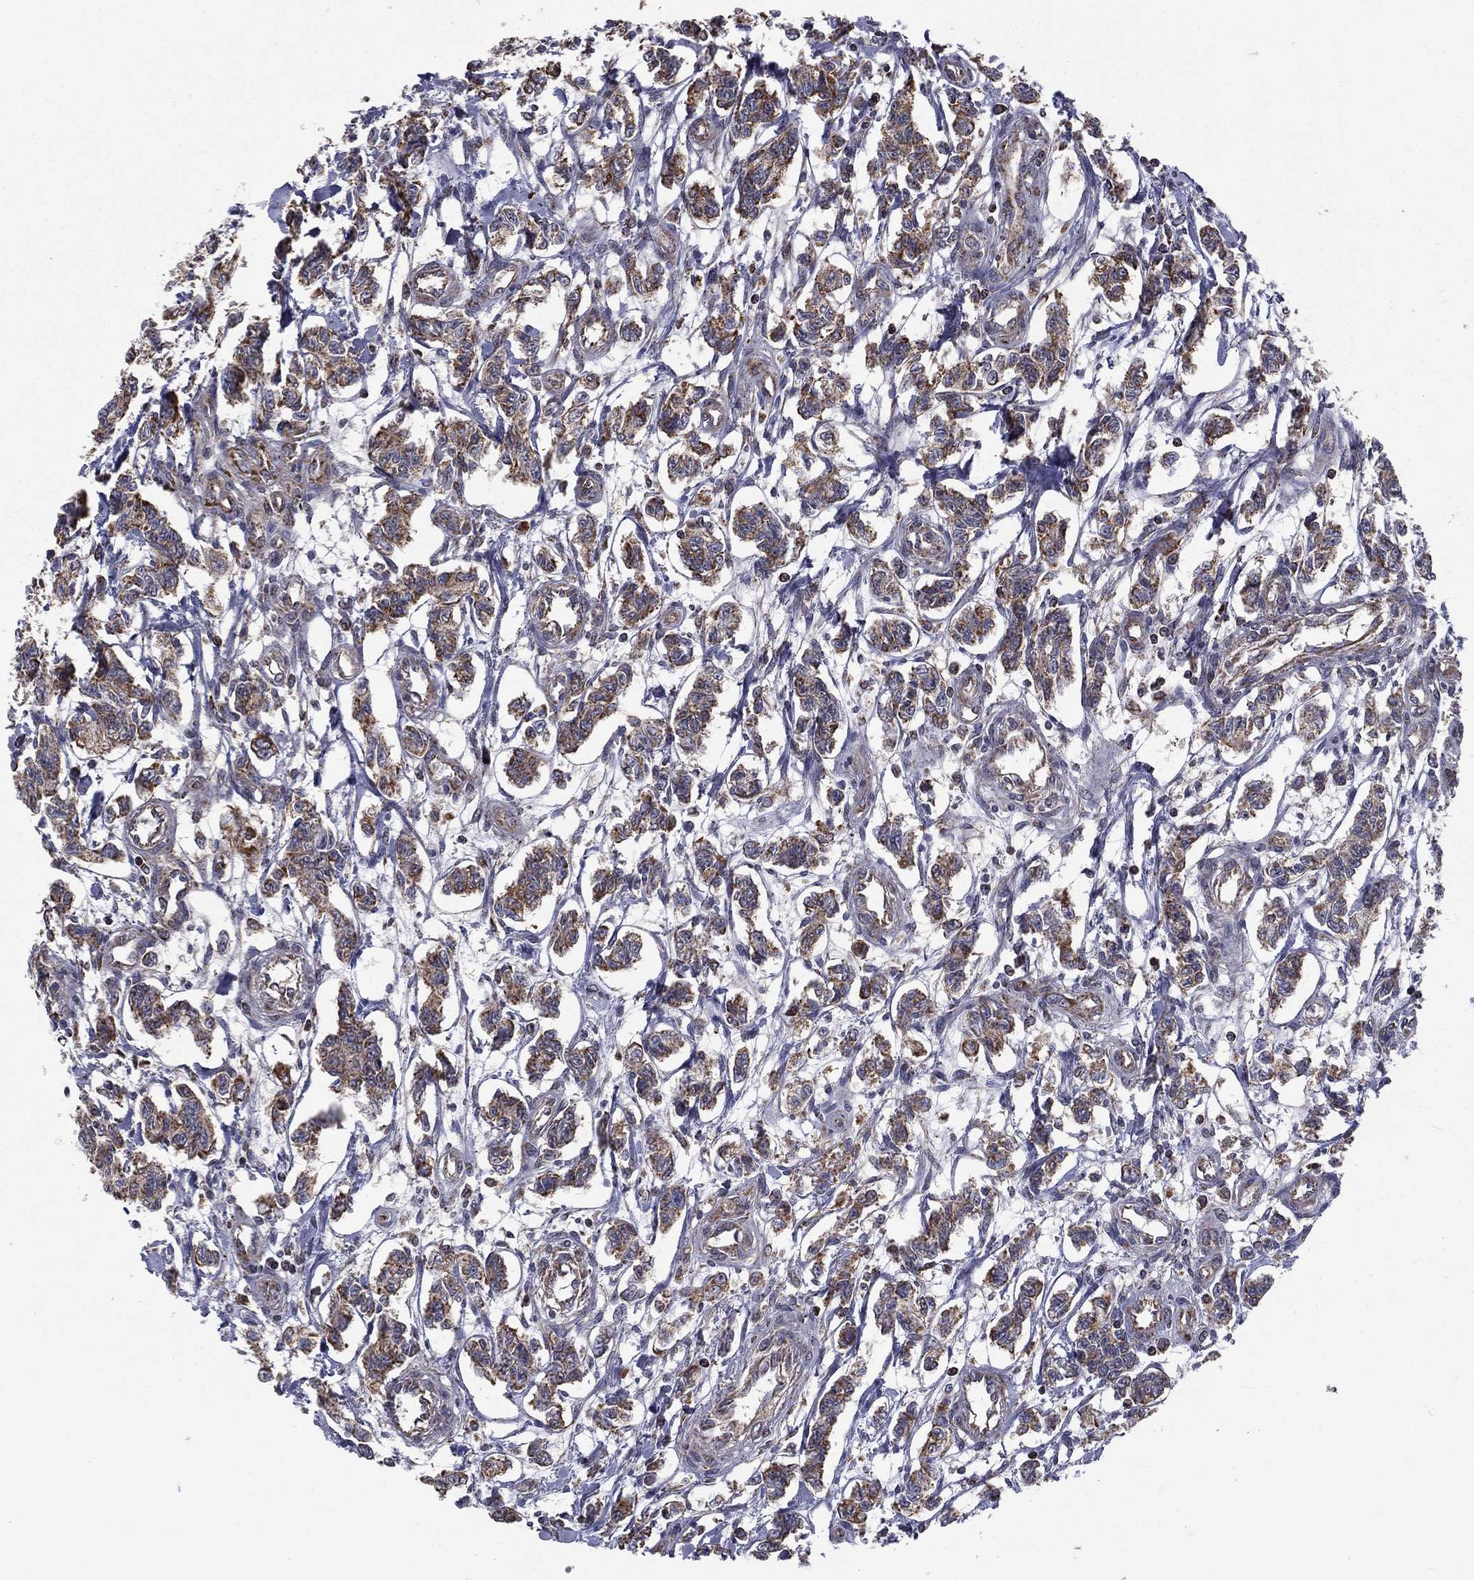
{"staining": {"intensity": "weak", "quantity": ">75%", "location": "cytoplasmic/membranous"}, "tissue": "carcinoid", "cell_type": "Tumor cells", "image_type": "cancer", "snomed": [{"axis": "morphology", "description": "Carcinoid, malignant, NOS"}, {"axis": "topography", "description": "Kidney"}], "caption": "IHC of carcinoid (malignant) exhibits low levels of weak cytoplasmic/membranous expression in approximately >75% of tumor cells.", "gene": "RIGI", "patient": {"sex": "female", "age": 41}}